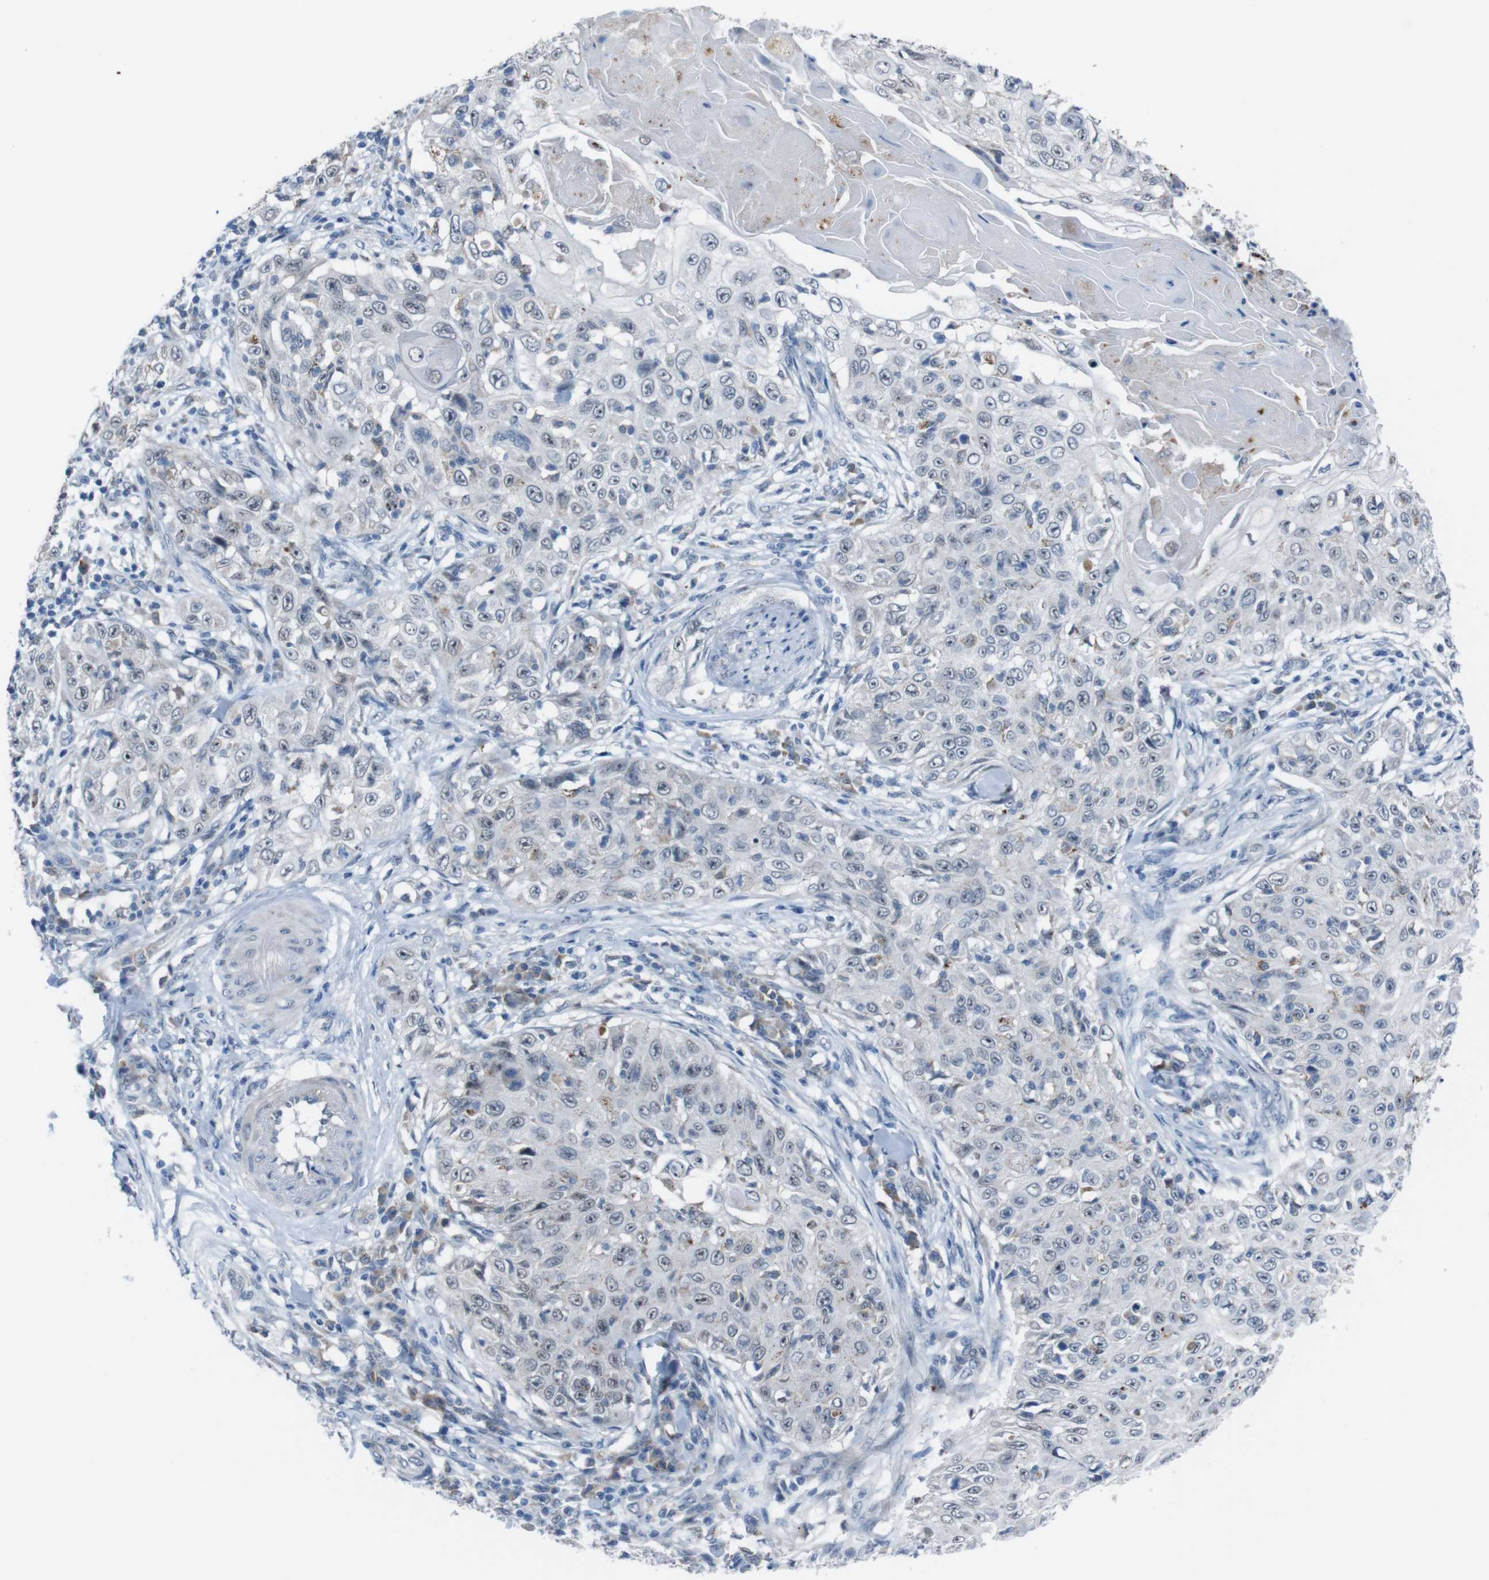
{"staining": {"intensity": "negative", "quantity": "none", "location": "none"}, "tissue": "skin cancer", "cell_type": "Tumor cells", "image_type": "cancer", "snomed": [{"axis": "morphology", "description": "Squamous cell carcinoma, NOS"}, {"axis": "topography", "description": "Skin"}], "caption": "IHC of skin cancer shows no expression in tumor cells.", "gene": "CDH22", "patient": {"sex": "male", "age": 86}}